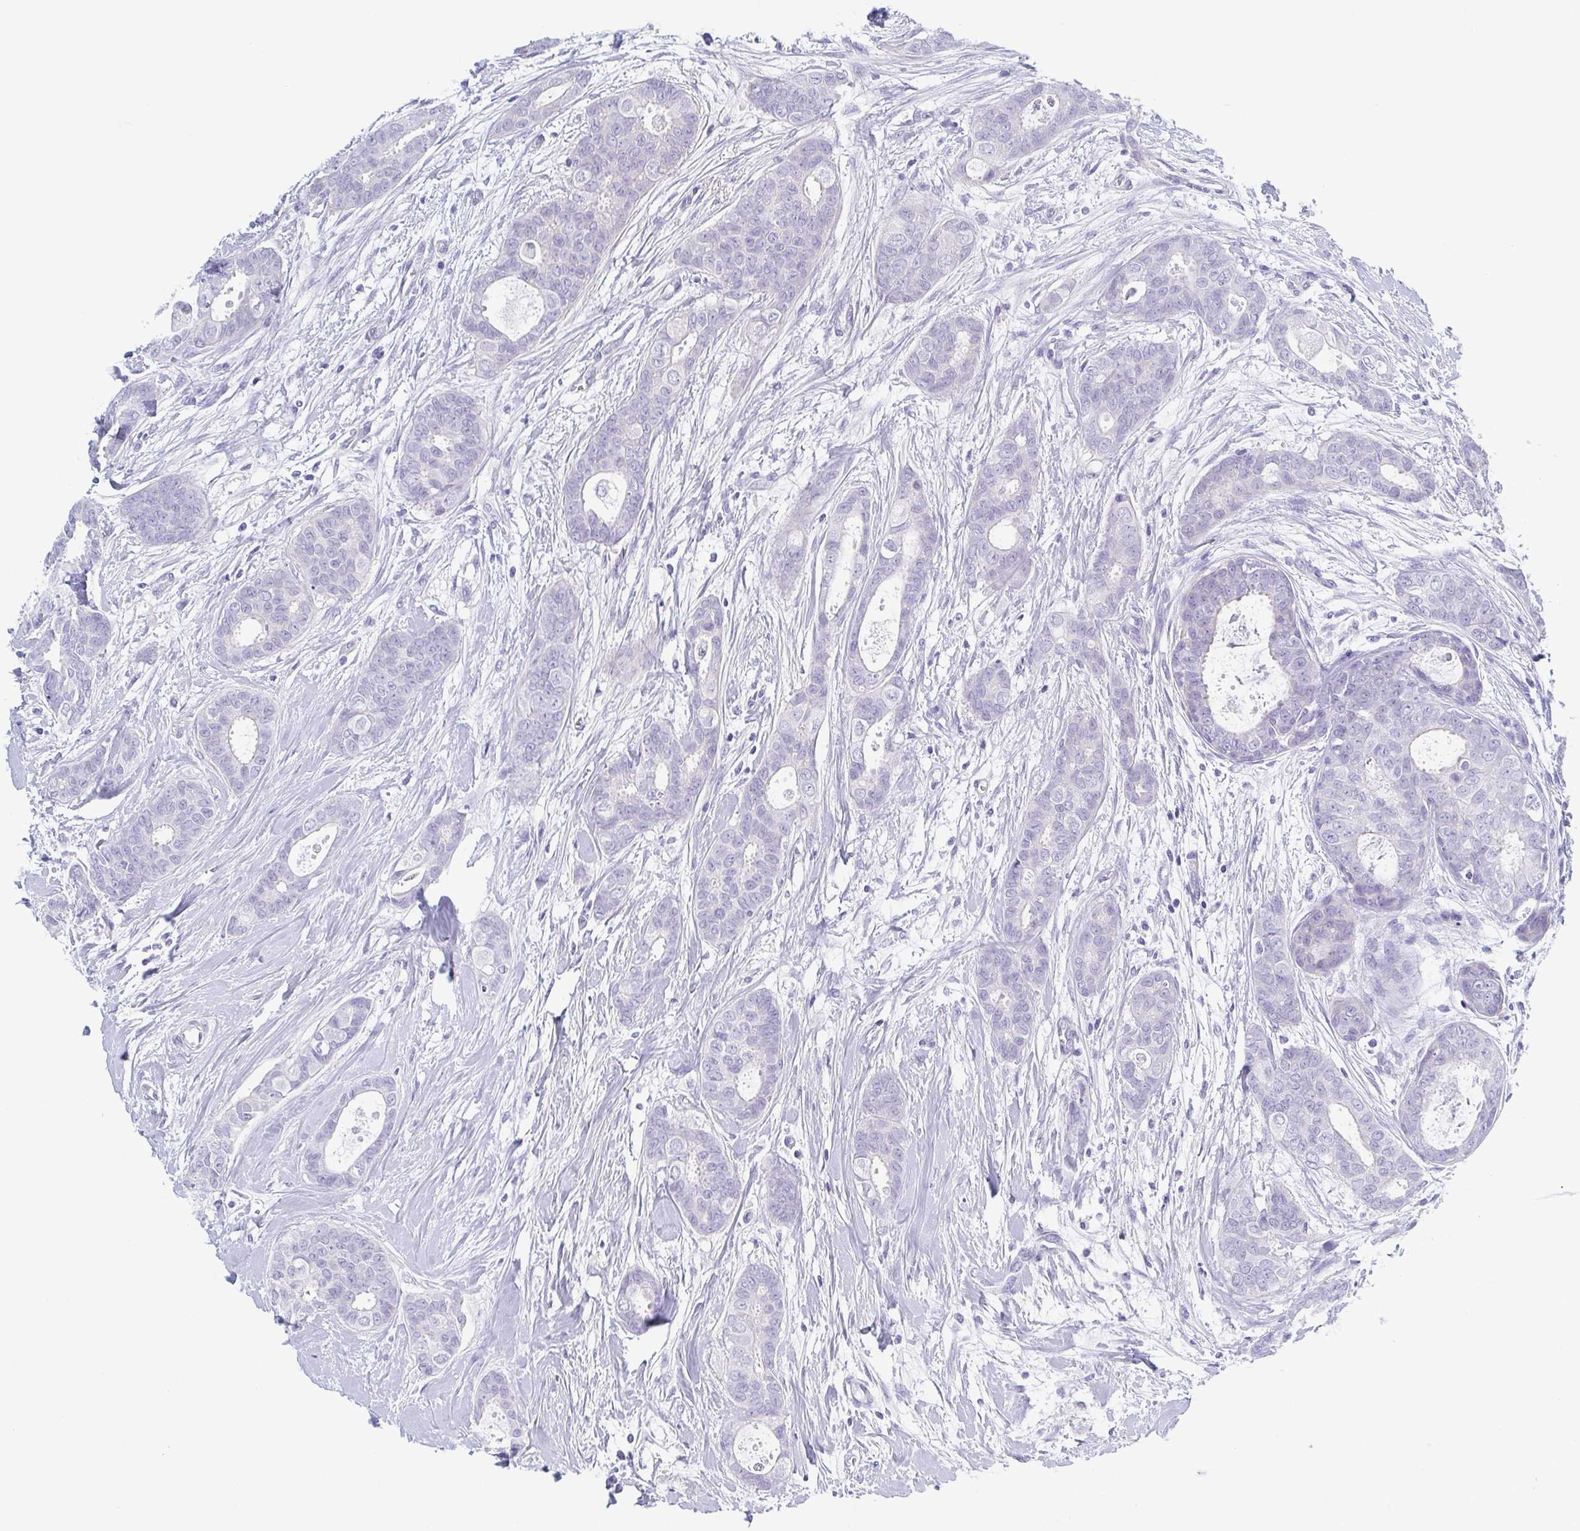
{"staining": {"intensity": "negative", "quantity": "none", "location": "none"}, "tissue": "breast cancer", "cell_type": "Tumor cells", "image_type": "cancer", "snomed": [{"axis": "morphology", "description": "Duct carcinoma"}, {"axis": "topography", "description": "Breast"}], "caption": "The IHC image has no significant positivity in tumor cells of breast cancer (intraductal carcinoma) tissue.", "gene": "DYNC1I1", "patient": {"sex": "female", "age": 45}}